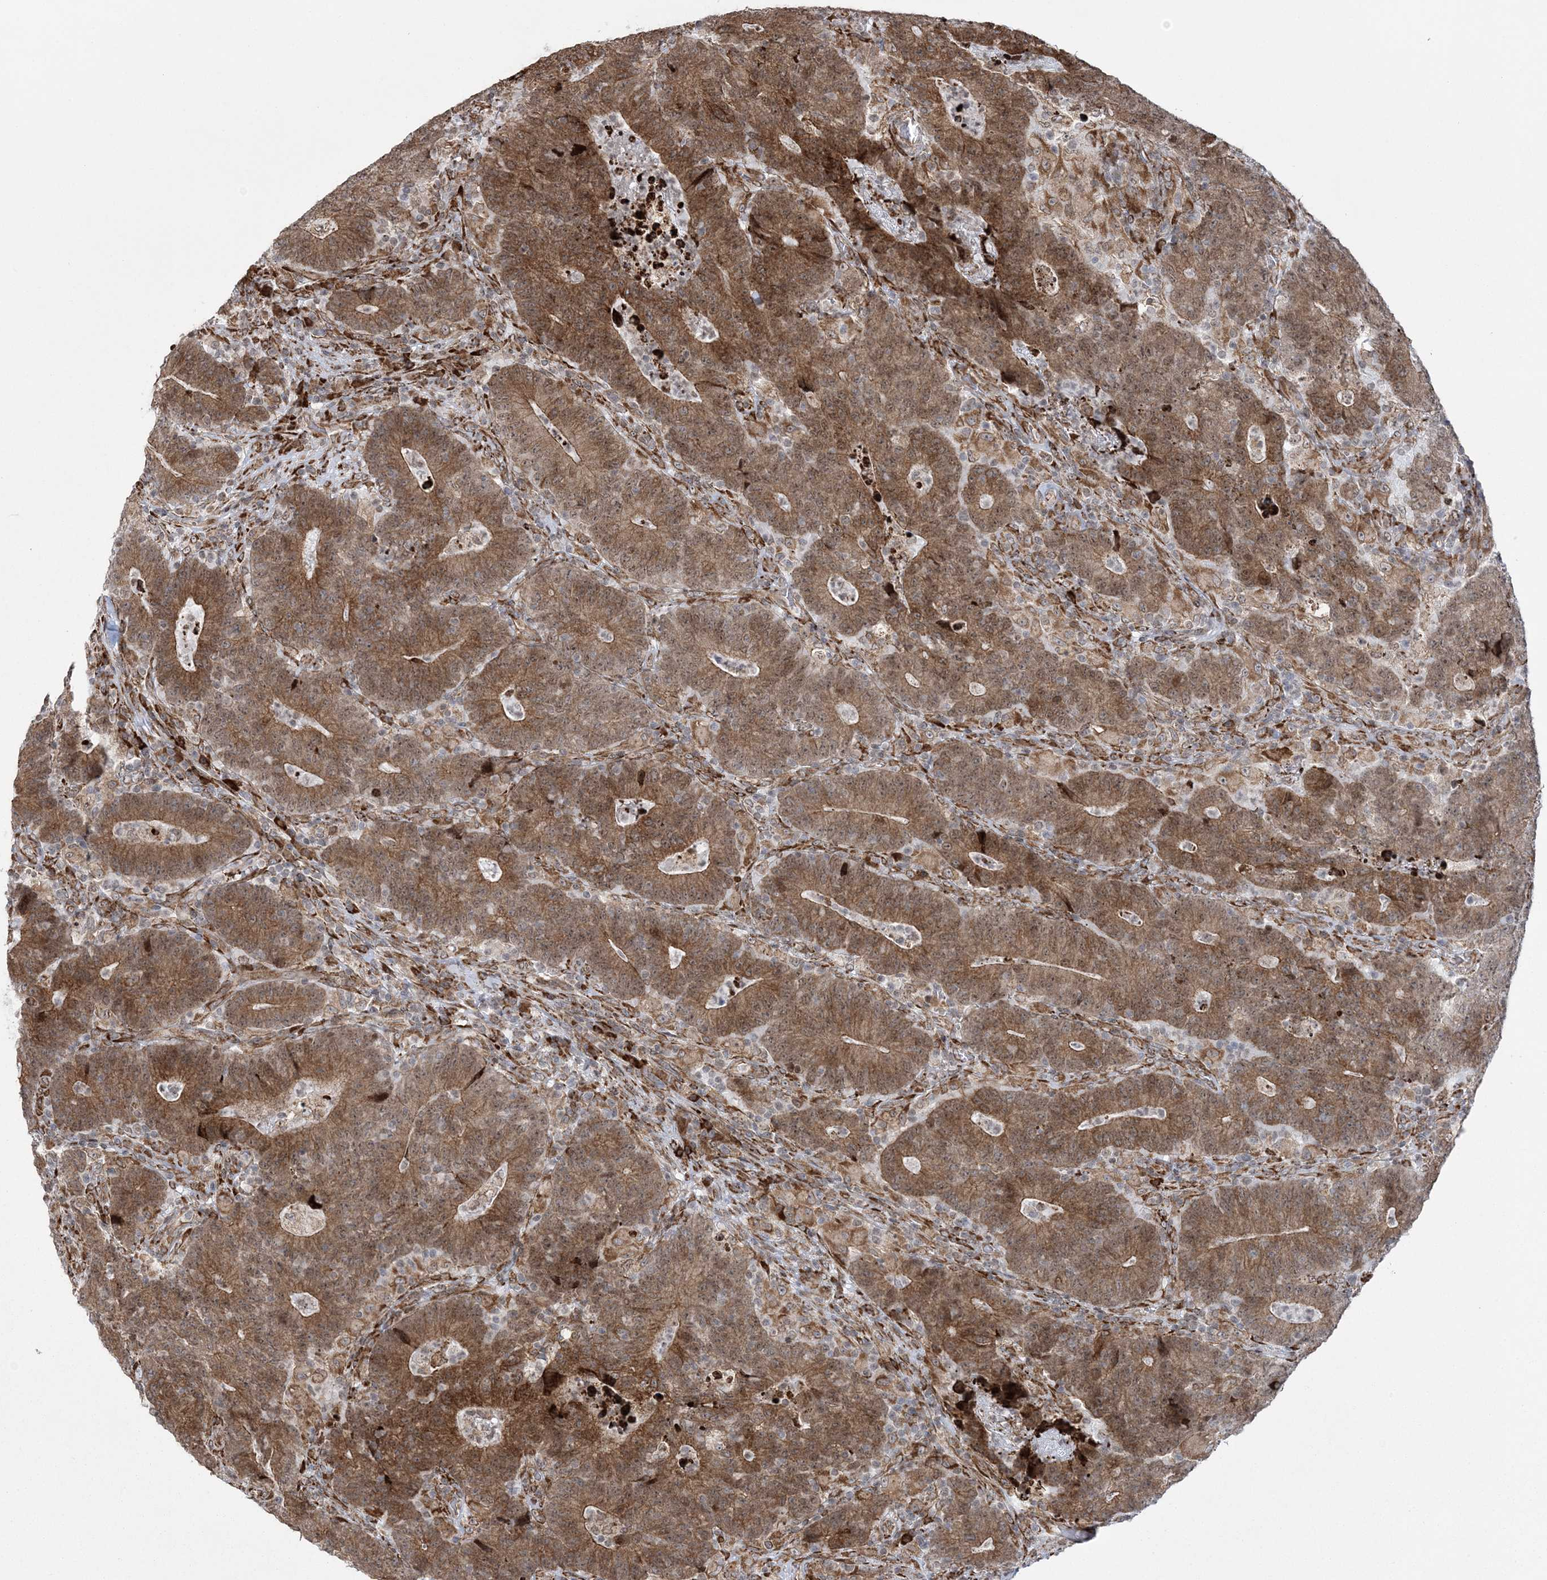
{"staining": {"intensity": "strong", "quantity": ">75%", "location": "cytoplasmic/membranous,nuclear"}, "tissue": "colorectal cancer", "cell_type": "Tumor cells", "image_type": "cancer", "snomed": [{"axis": "morphology", "description": "Normal tissue, NOS"}, {"axis": "morphology", "description": "Adenocarcinoma, NOS"}, {"axis": "topography", "description": "Colon"}], "caption": "This micrograph exhibits IHC staining of colorectal cancer, with high strong cytoplasmic/membranous and nuclear expression in about >75% of tumor cells.", "gene": "EFCAB12", "patient": {"sex": "female", "age": 75}}